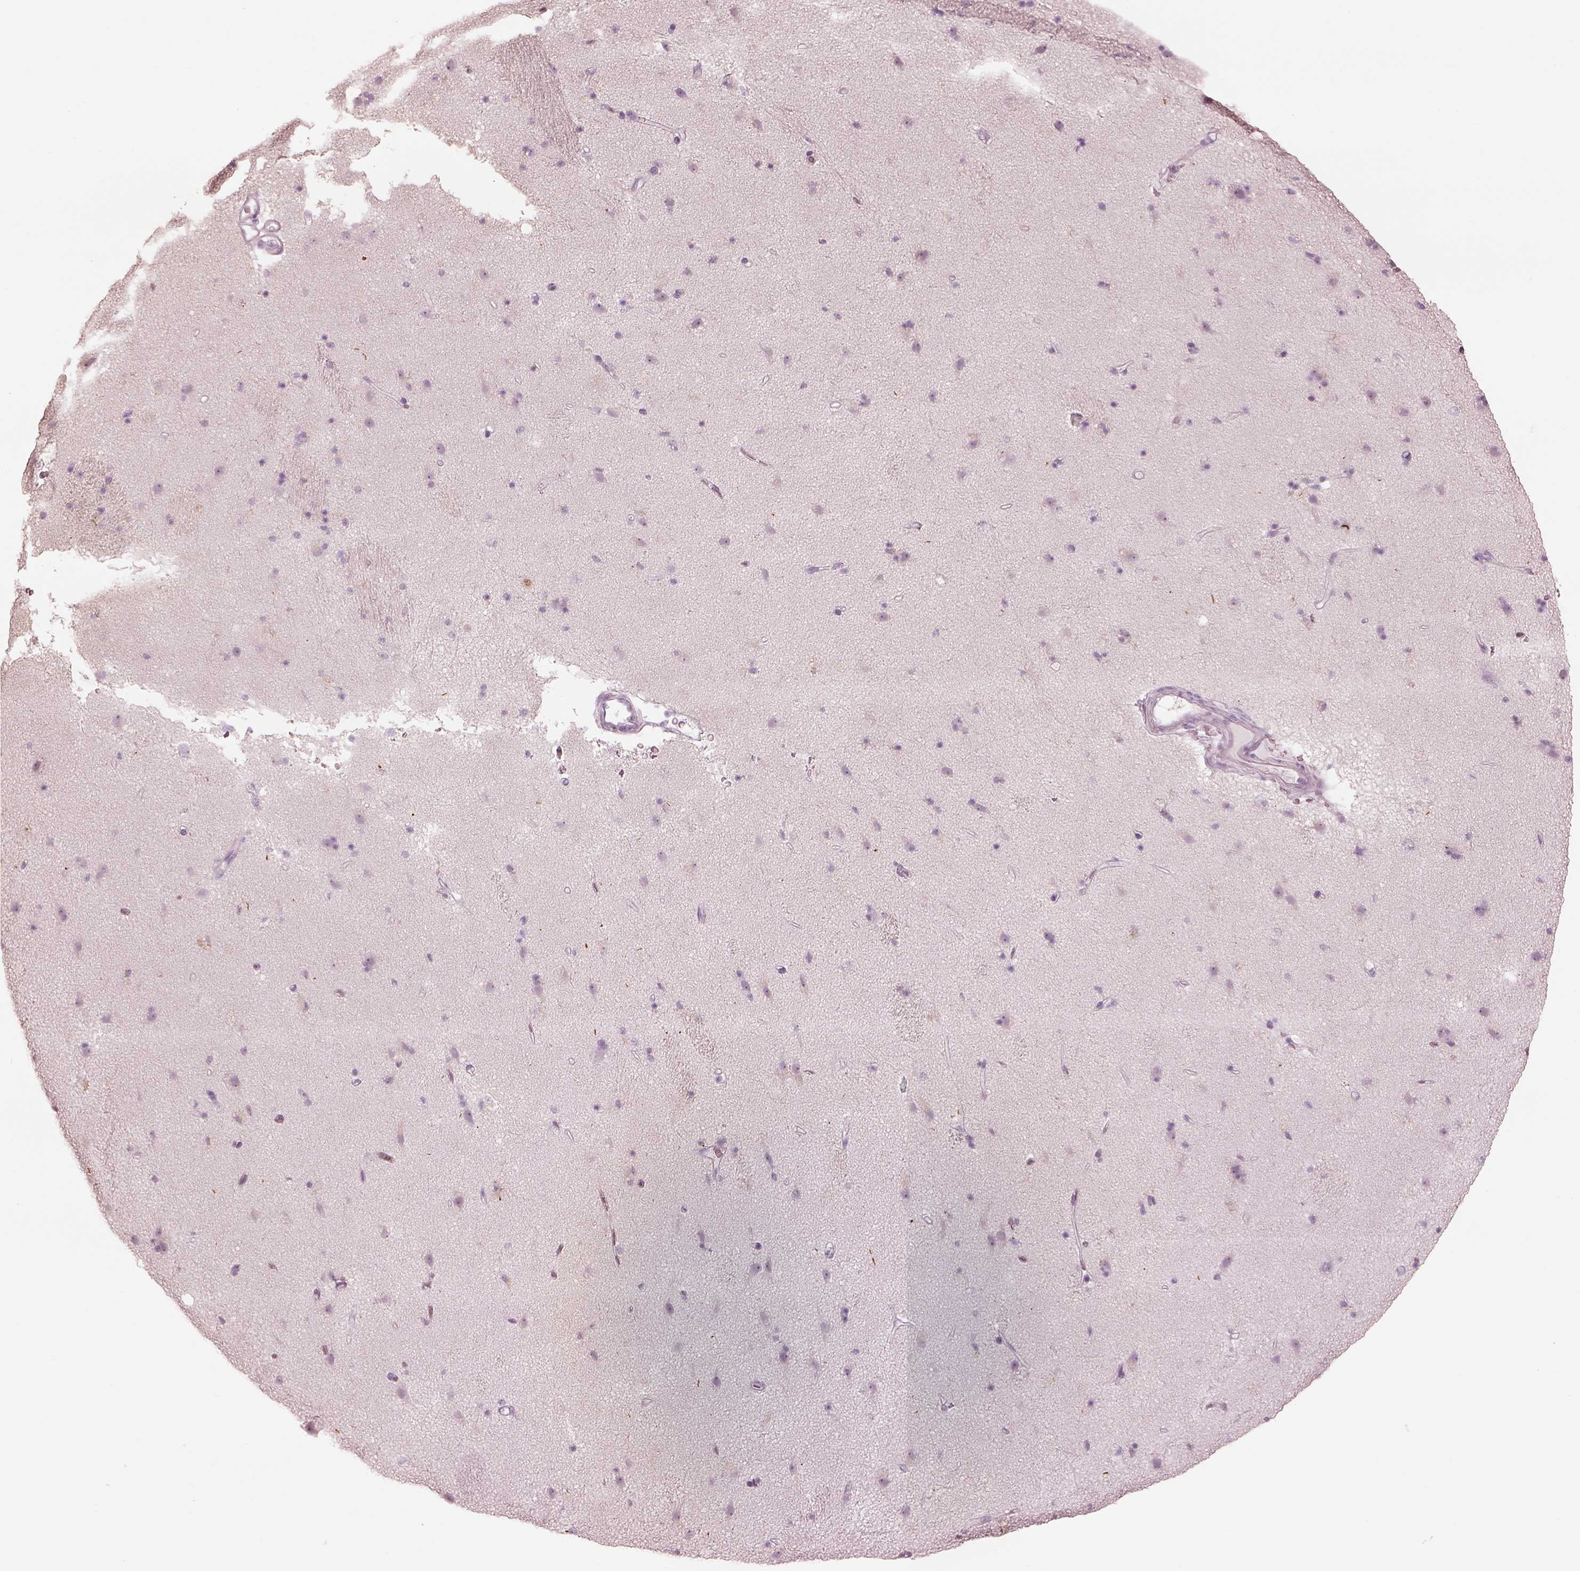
{"staining": {"intensity": "negative", "quantity": "none", "location": "none"}, "tissue": "caudate", "cell_type": "Glial cells", "image_type": "normal", "snomed": [{"axis": "morphology", "description": "Normal tissue, NOS"}, {"axis": "topography", "description": "Lateral ventricle wall"}], "caption": "Glial cells are negative for protein expression in benign human caudate. (DAB IHC visualized using brightfield microscopy, high magnification).", "gene": "RSPH9", "patient": {"sex": "female", "age": 71}}